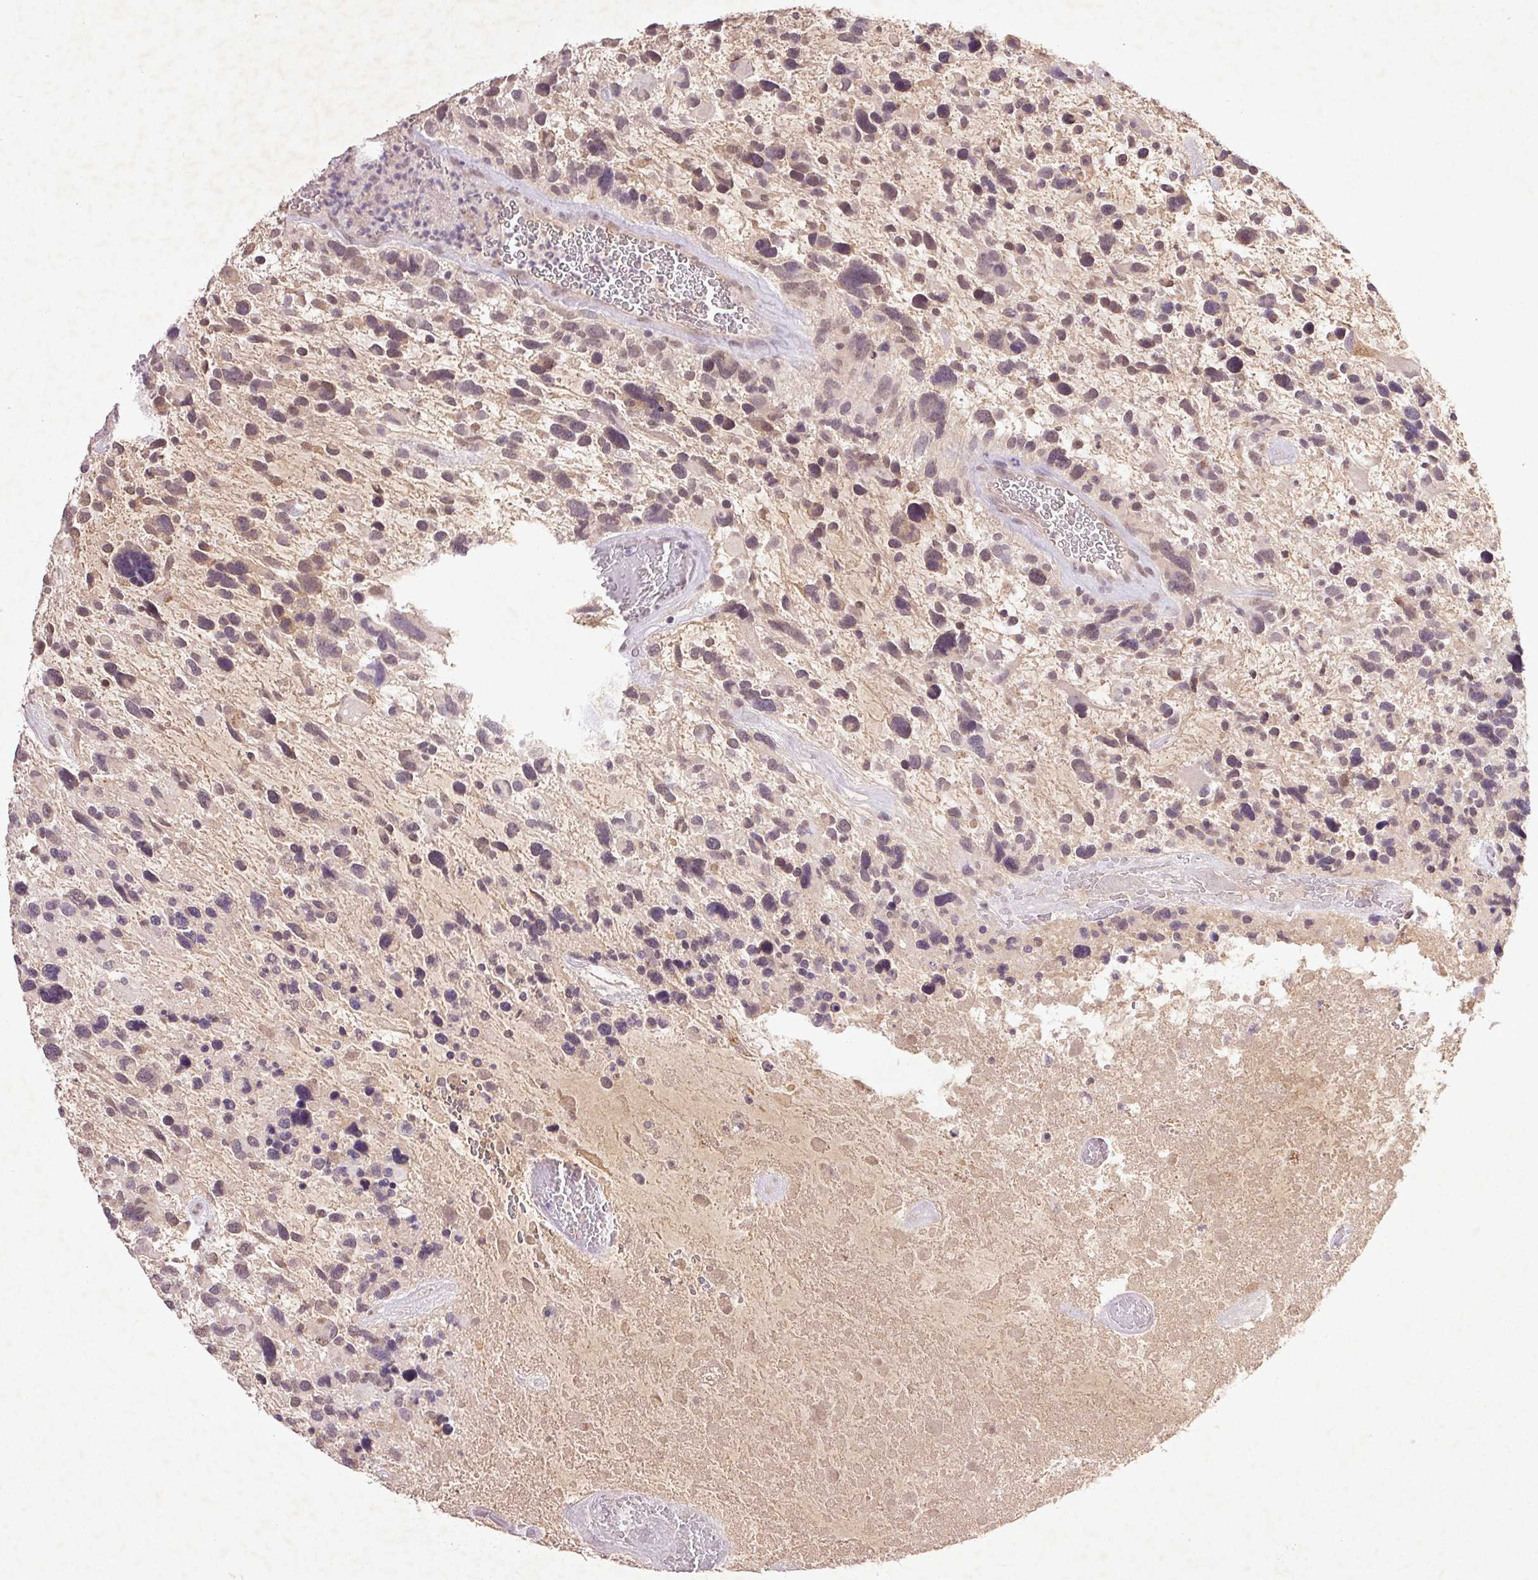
{"staining": {"intensity": "weak", "quantity": "25%-75%", "location": "nuclear"}, "tissue": "glioma", "cell_type": "Tumor cells", "image_type": "cancer", "snomed": [{"axis": "morphology", "description": "Glioma, malignant, High grade"}, {"axis": "topography", "description": "Brain"}], "caption": "Approximately 25%-75% of tumor cells in human high-grade glioma (malignant) demonstrate weak nuclear protein staining as visualized by brown immunohistochemical staining.", "gene": "FAM168B", "patient": {"sex": "male", "age": 49}}